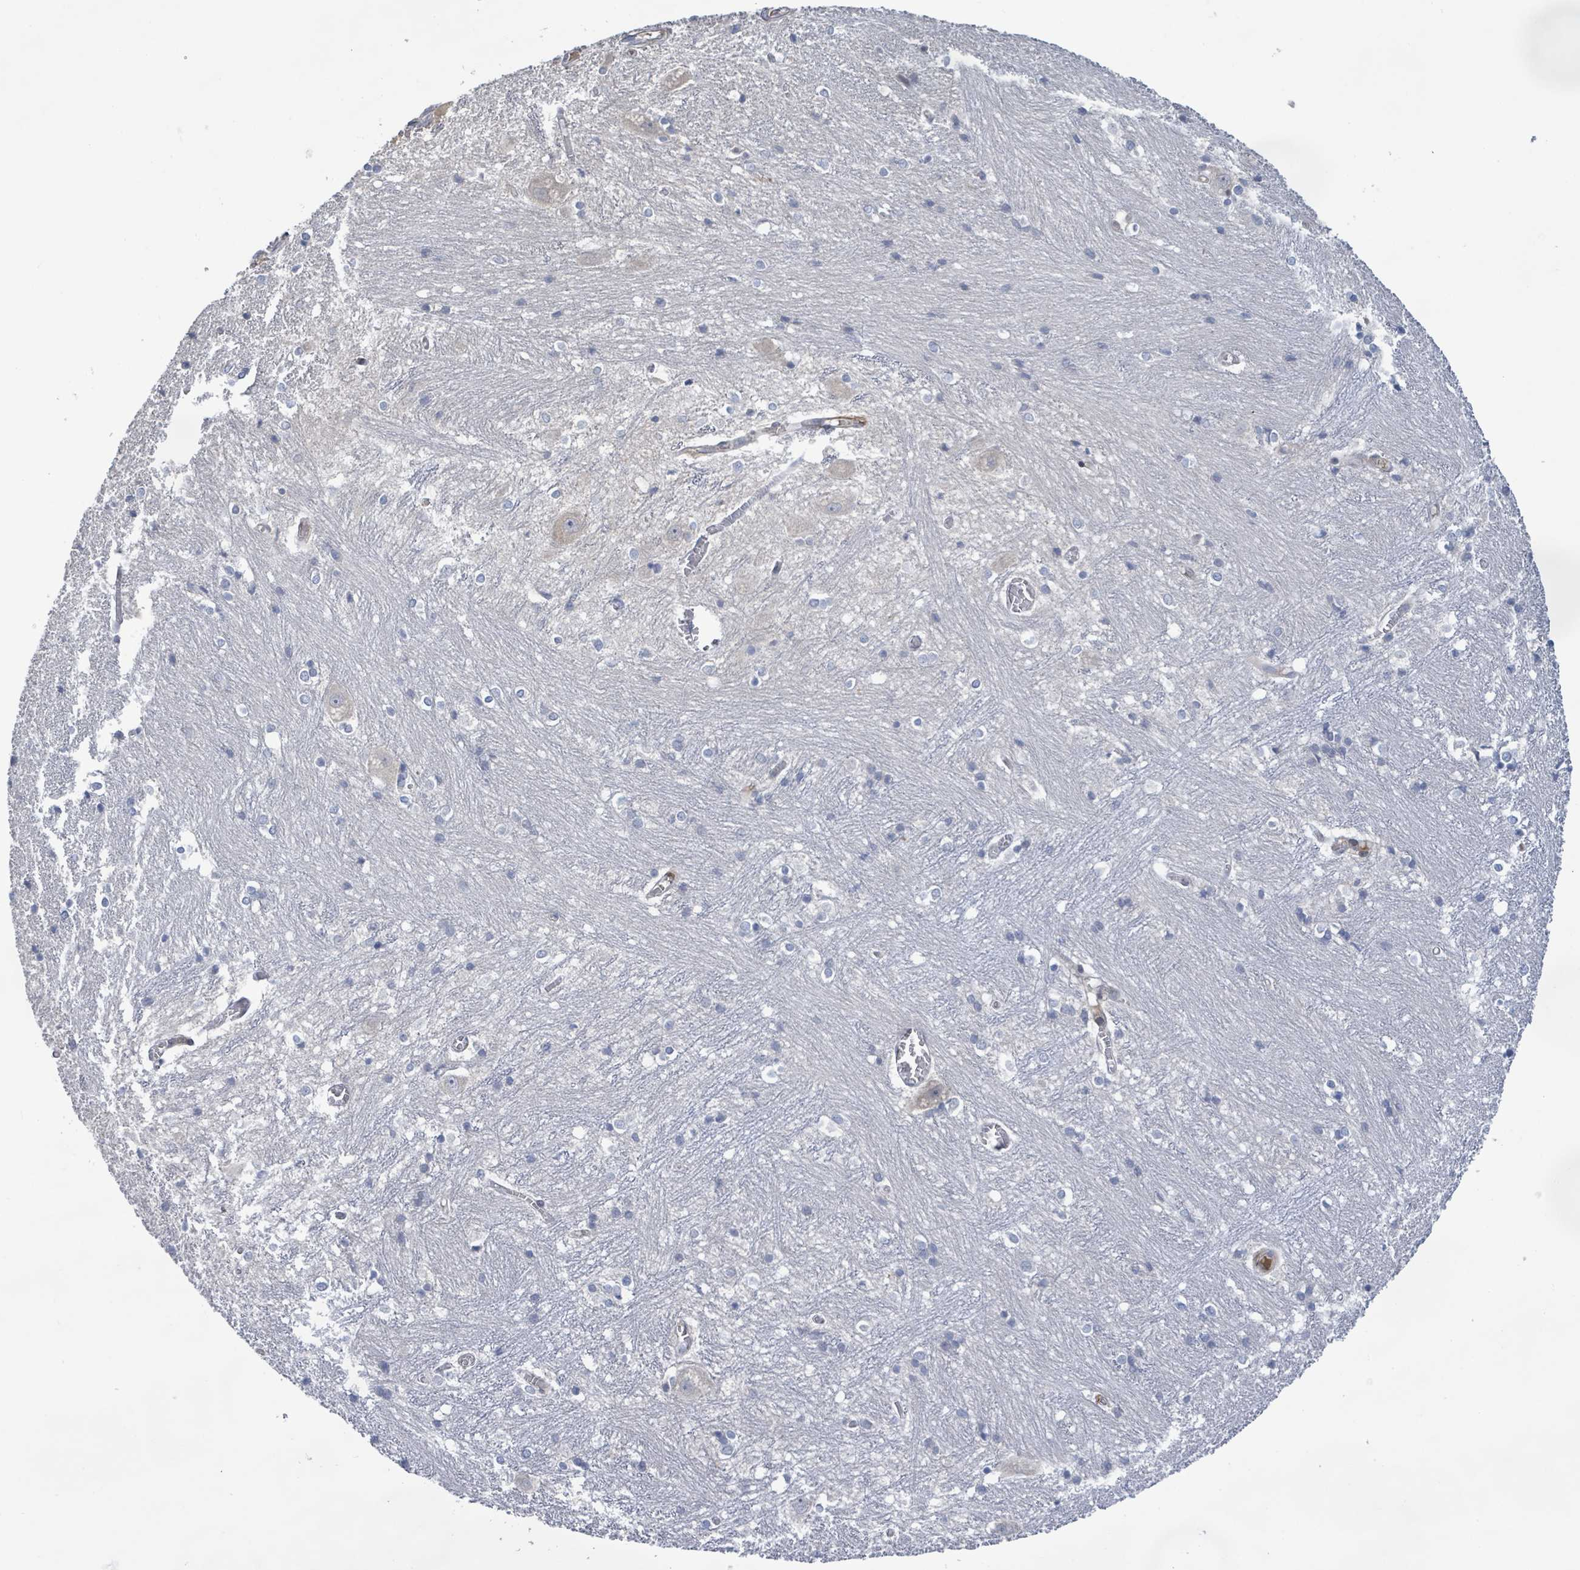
{"staining": {"intensity": "negative", "quantity": "none", "location": "none"}, "tissue": "caudate", "cell_type": "Glial cells", "image_type": "normal", "snomed": [{"axis": "morphology", "description": "Normal tissue, NOS"}, {"axis": "topography", "description": "Lateral ventricle wall"}], "caption": "The micrograph shows no significant expression in glial cells of caudate. (Brightfield microscopy of DAB IHC at high magnification).", "gene": "SLIT3", "patient": {"sex": "male", "age": 37}}